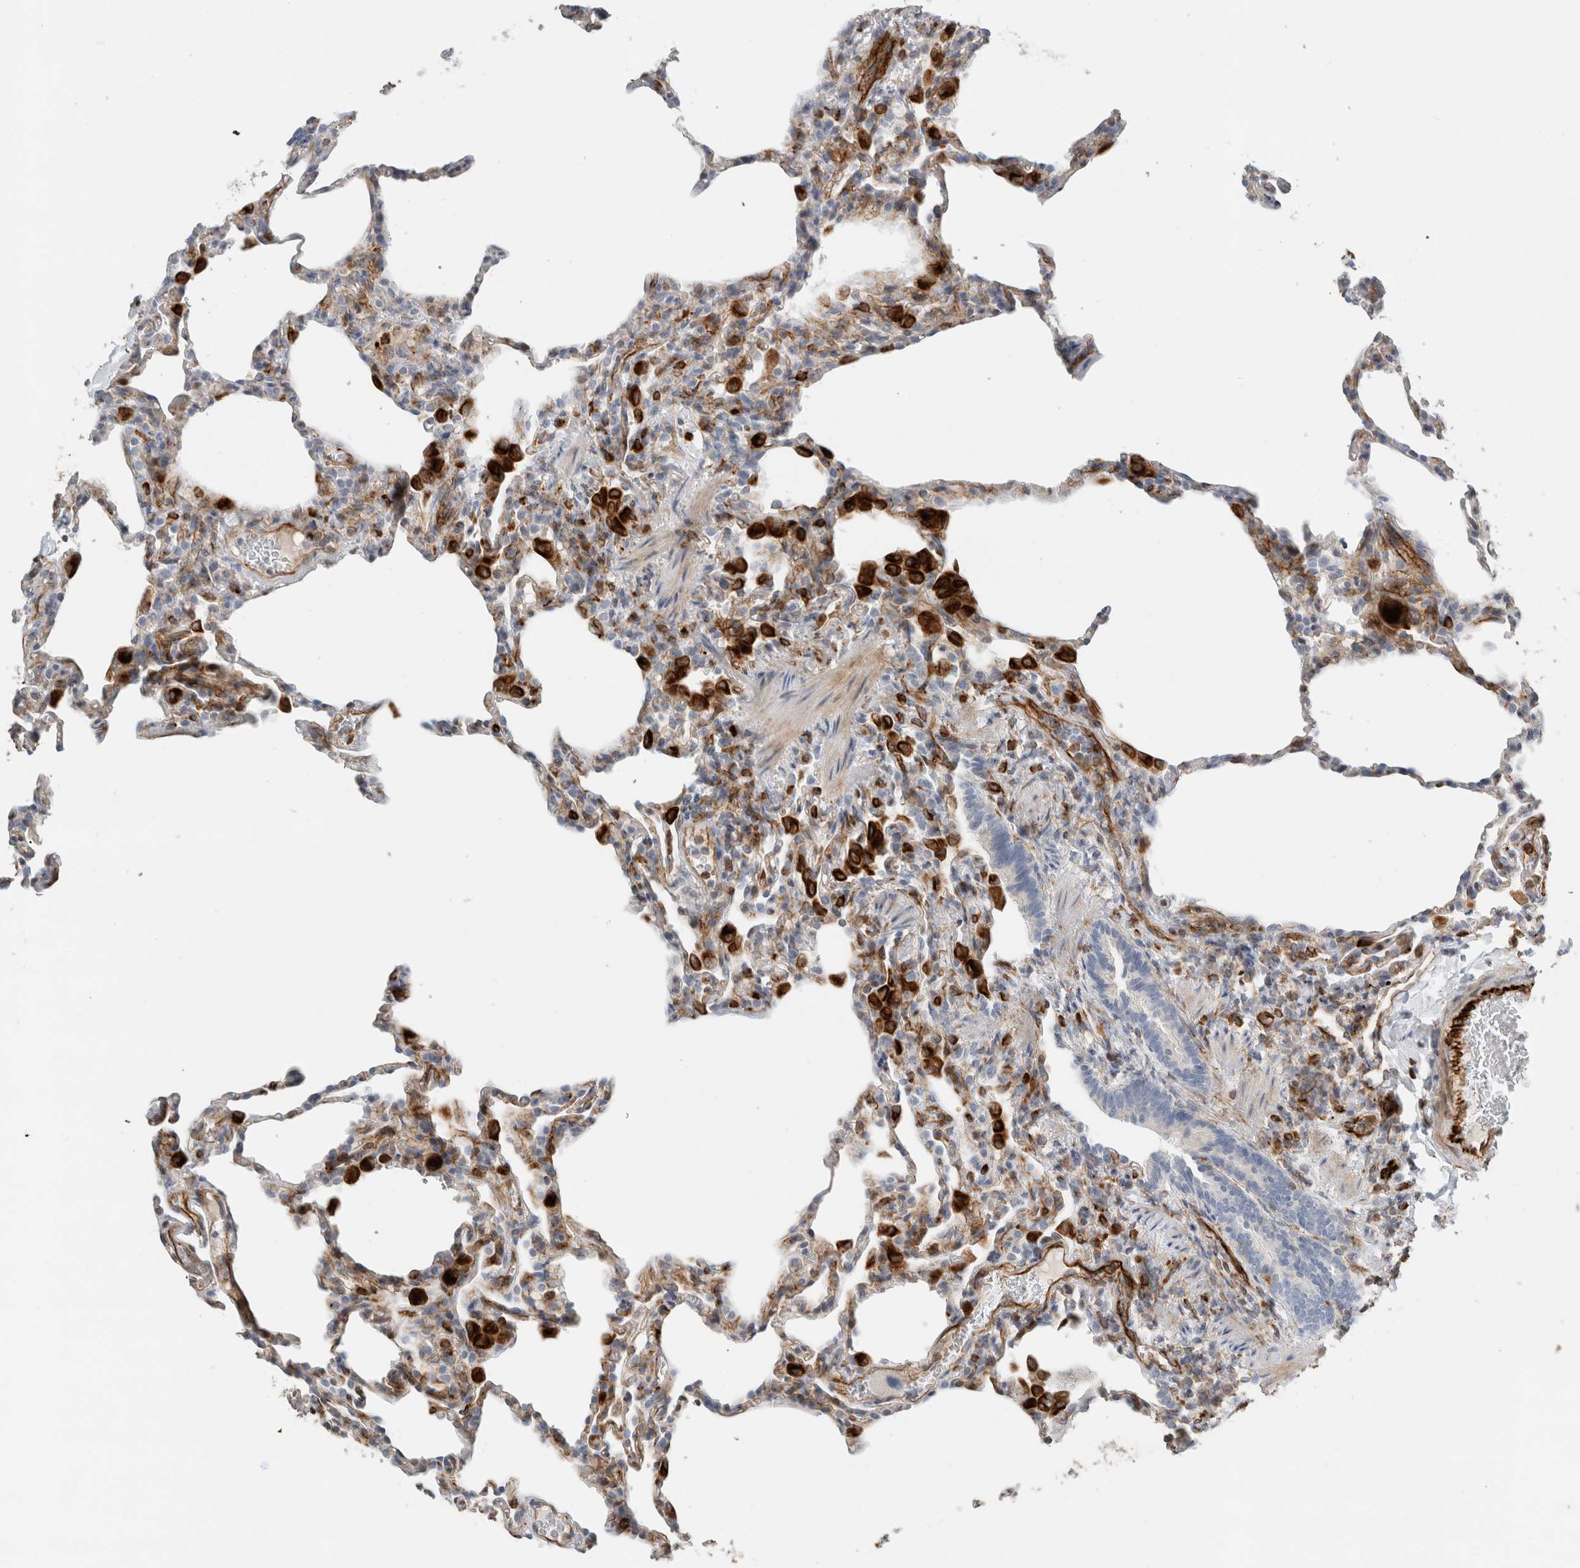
{"staining": {"intensity": "weak", "quantity": "<25%", "location": "cytoplasmic/membranous"}, "tissue": "lung", "cell_type": "Alveolar cells", "image_type": "normal", "snomed": [{"axis": "morphology", "description": "Normal tissue, NOS"}, {"axis": "topography", "description": "Lung"}], "caption": "IHC of normal human lung demonstrates no staining in alveolar cells.", "gene": "LY86", "patient": {"sex": "male", "age": 20}}